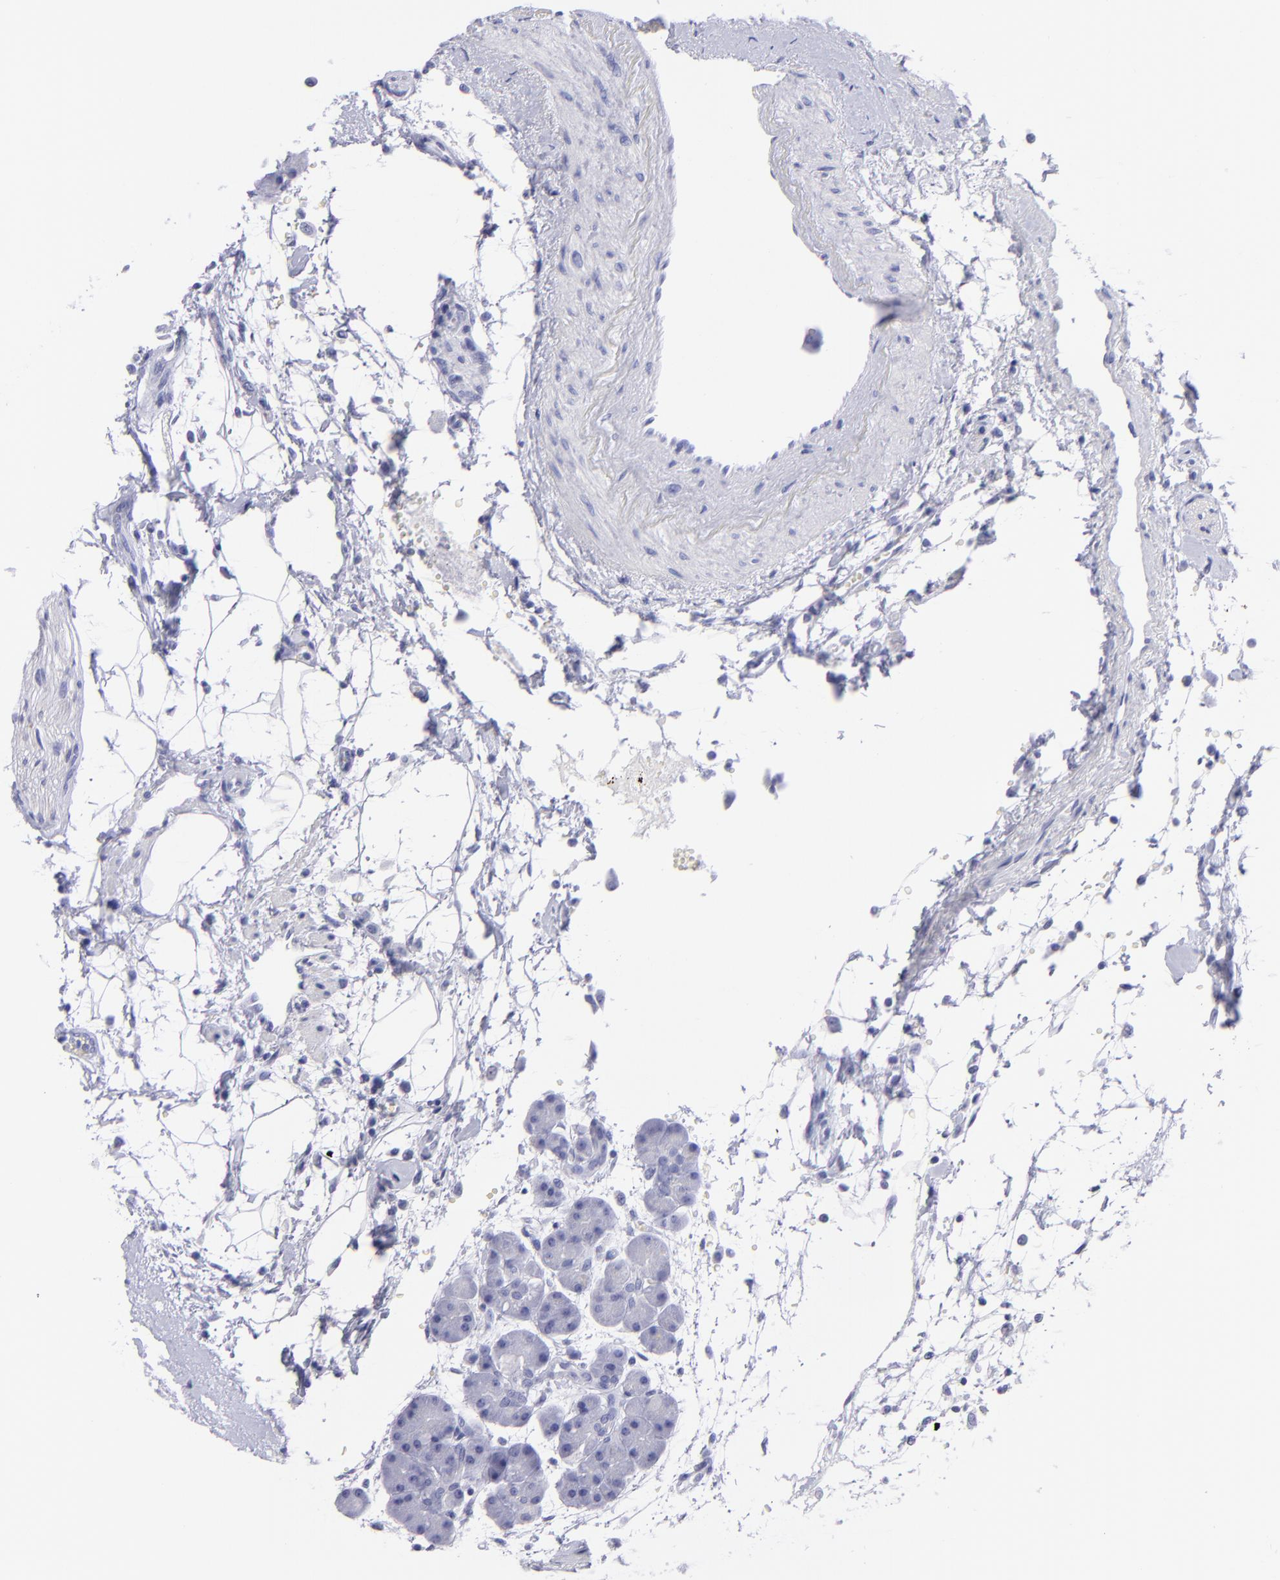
{"staining": {"intensity": "negative", "quantity": "none", "location": "none"}, "tissue": "pancreas", "cell_type": "Exocrine glandular cells", "image_type": "normal", "snomed": [{"axis": "morphology", "description": "Normal tissue, NOS"}, {"axis": "topography", "description": "Pancreas"}], "caption": "This is a micrograph of IHC staining of normal pancreas, which shows no expression in exocrine glandular cells.", "gene": "CNP", "patient": {"sex": "male", "age": 66}}